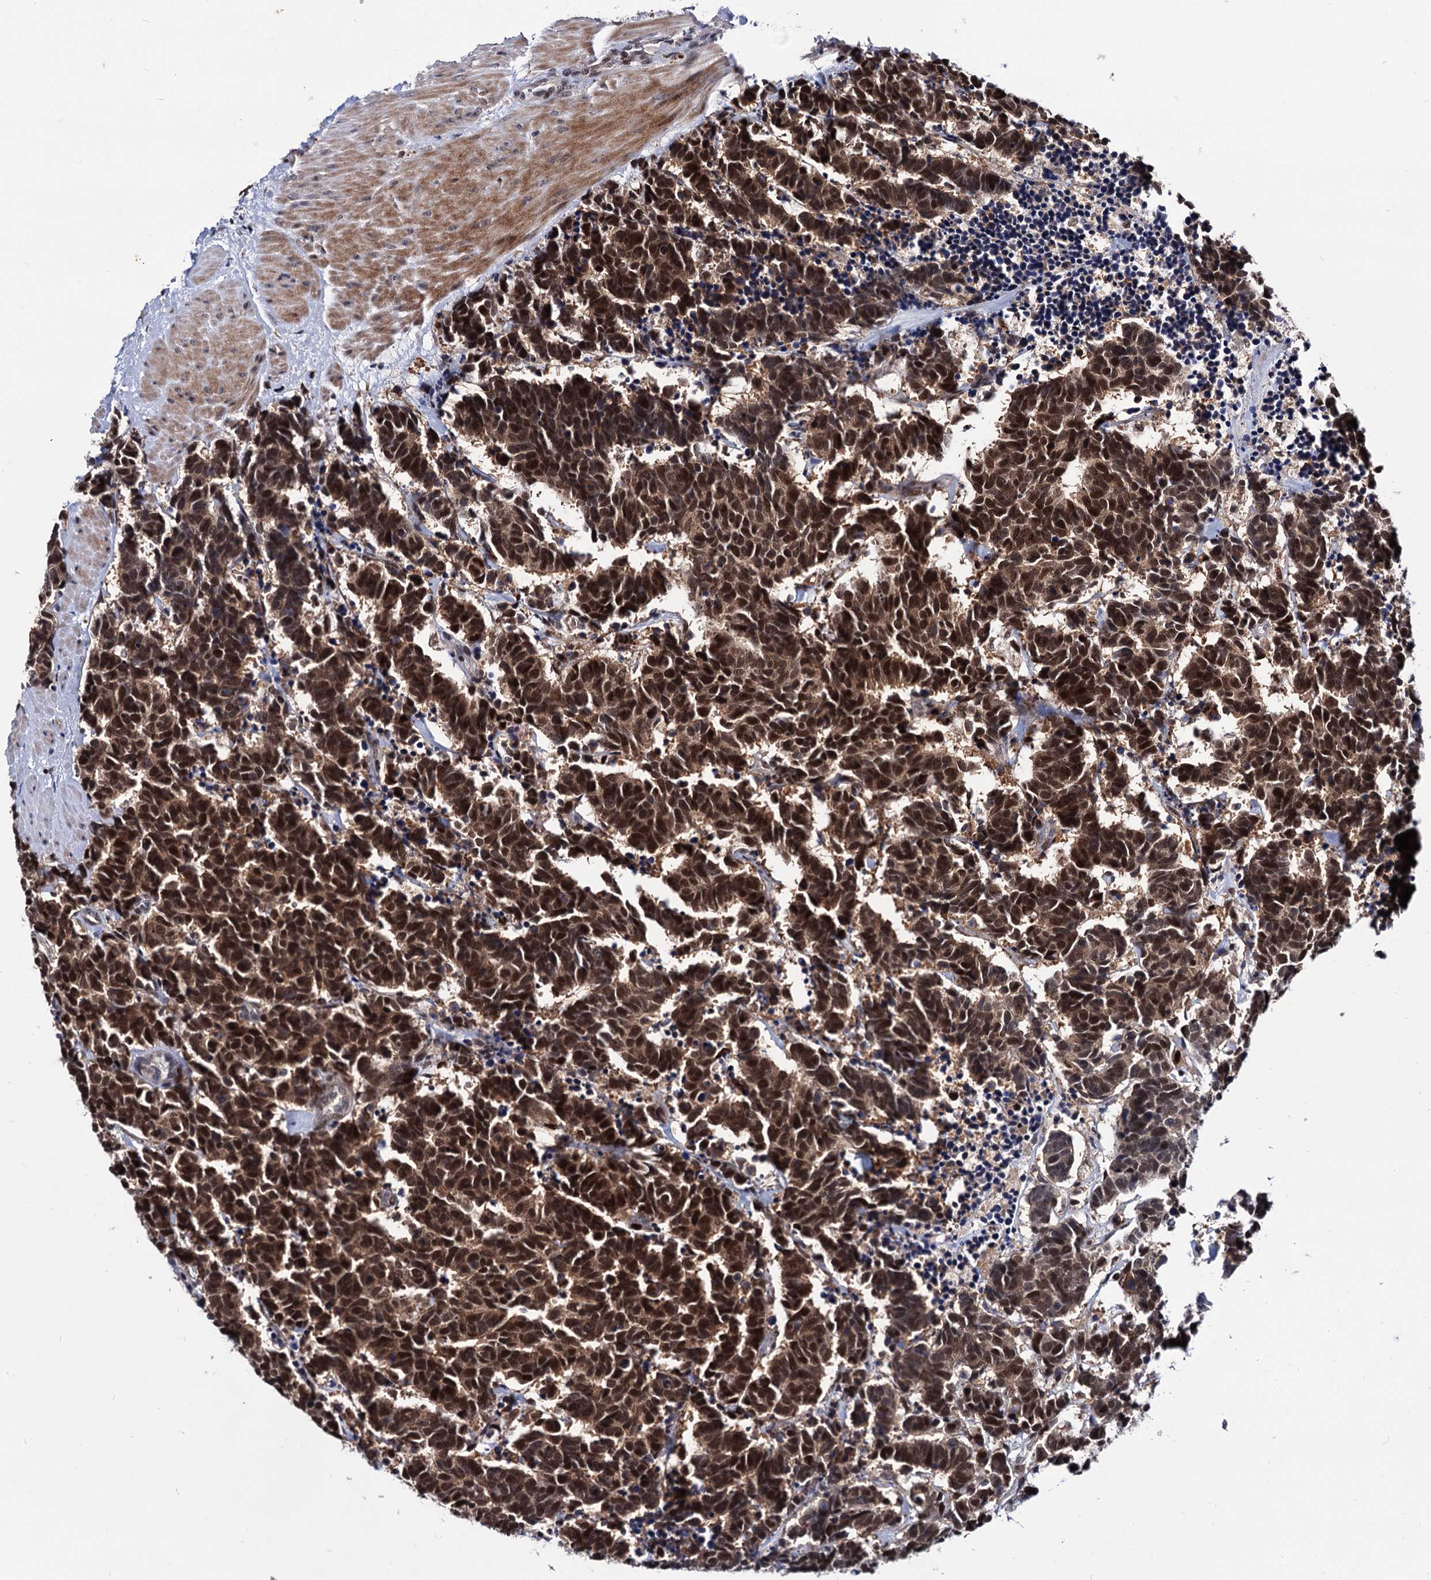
{"staining": {"intensity": "moderate", "quantity": ">75%", "location": "cytoplasmic/membranous,nuclear"}, "tissue": "carcinoid", "cell_type": "Tumor cells", "image_type": "cancer", "snomed": [{"axis": "morphology", "description": "Carcinoma, NOS"}, {"axis": "morphology", "description": "Carcinoid, malignant, NOS"}, {"axis": "topography", "description": "Urinary bladder"}], "caption": "This micrograph demonstrates immunohistochemistry (IHC) staining of carcinoid (malignant), with medium moderate cytoplasmic/membranous and nuclear staining in approximately >75% of tumor cells.", "gene": "RNASEH2B", "patient": {"sex": "male", "age": 57}}